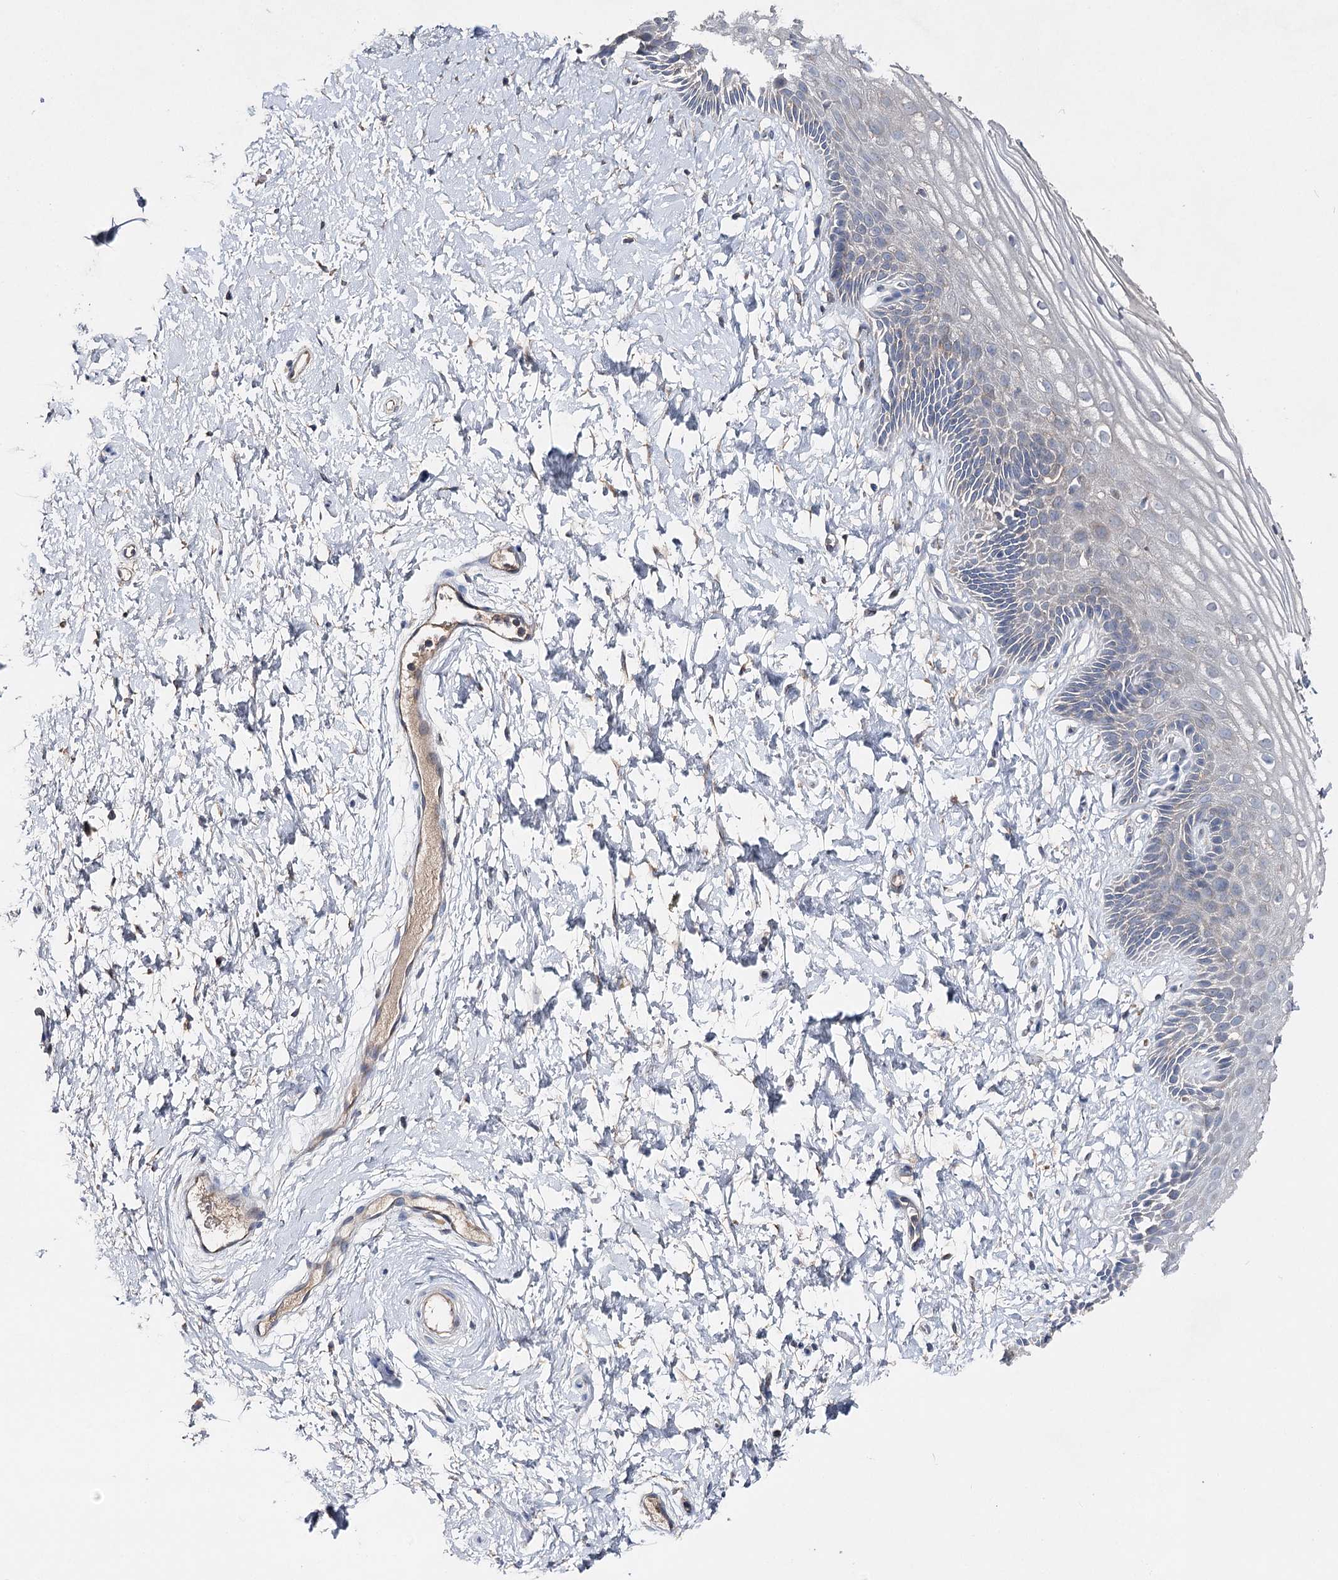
{"staining": {"intensity": "weak", "quantity": "<25%", "location": "cytoplasmic/membranous"}, "tissue": "vagina", "cell_type": "Squamous epithelial cells", "image_type": "normal", "snomed": [{"axis": "morphology", "description": "Normal tissue, NOS"}, {"axis": "topography", "description": "Vagina"}, {"axis": "topography", "description": "Cervix"}], "caption": "Immunohistochemical staining of normal vagina displays no significant positivity in squamous epithelial cells.", "gene": "IL1RAP", "patient": {"sex": "female", "age": 40}}